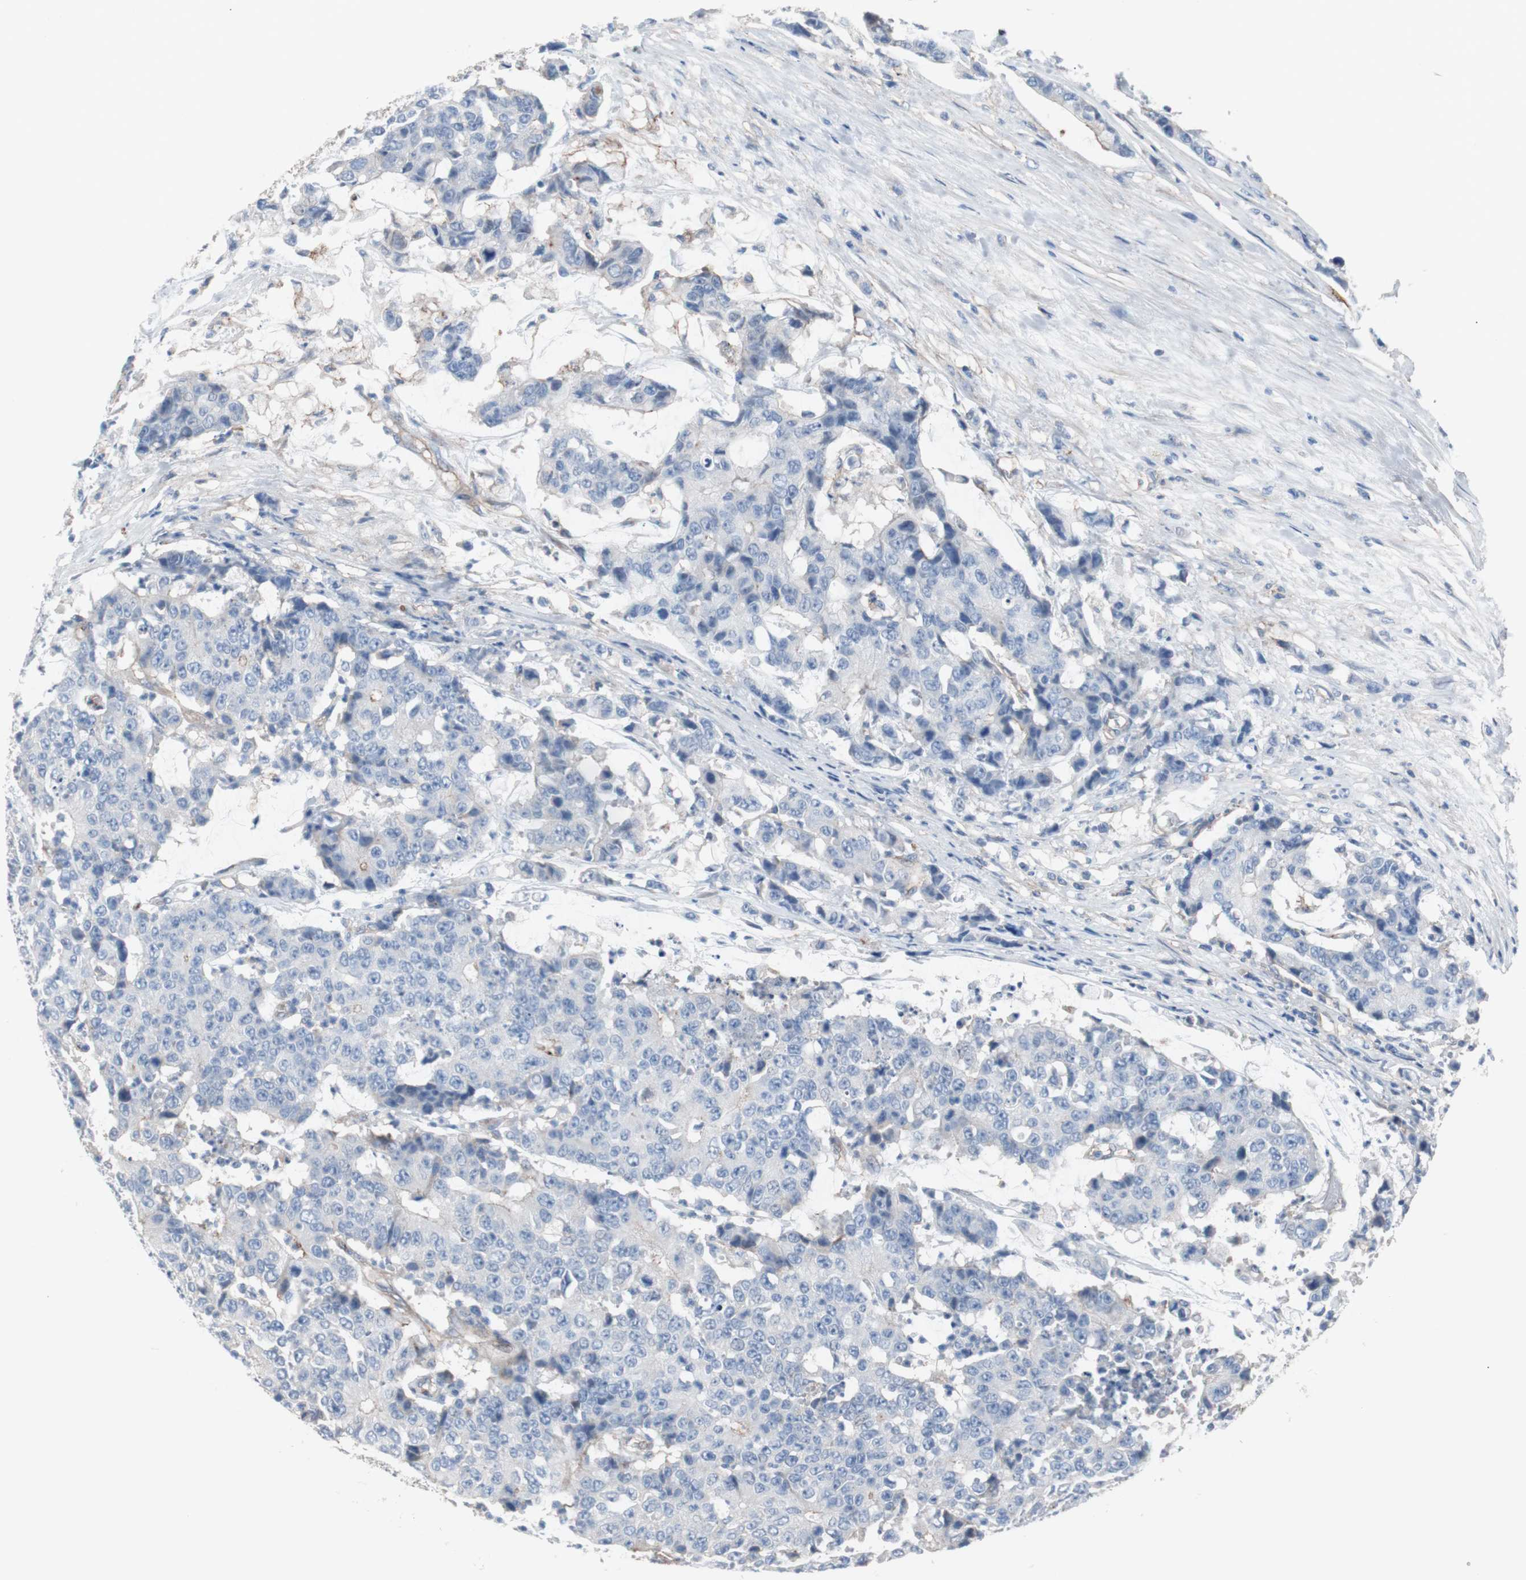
{"staining": {"intensity": "negative", "quantity": "none", "location": "none"}, "tissue": "colorectal cancer", "cell_type": "Tumor cells", "image_type": "cancer", "snomed": [{"axis": "morphology", "description": "Adenocarcinoma, NOS"}, {"axis": "topography", "description": "Colon"}], "caption": "Colorectal cancer was stained to show a protein in brown. There is no significant expression in tumor cells.", "gene": "CD81", "patient": {"sex": "female", "age": 86}}